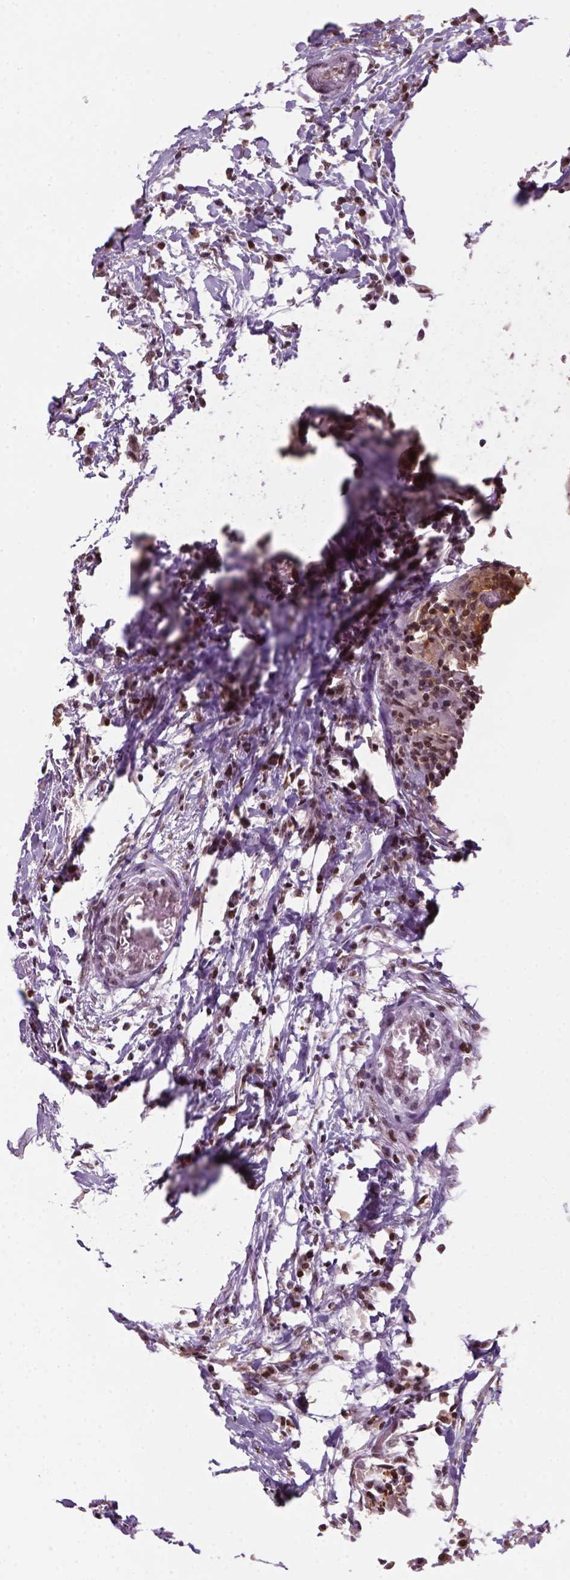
{"staining": {"intensity": "moderate", "quantity": ">75%", "location": "cytoplasmic/membranous,nuclear"}, "tissue": "colorectal cancer", "cell_type": "Tumor cells", "image_type": "cancer", "snomed": [{"axis": "morphology", "description": "Adenocarcinoma, NOS"}, {"axis": "topography", "description": "Colon"}], "caption": "IHC staining of adenocarcinoma (colorectal), which reveals medium levels of moderate cytoplasmic/membranous and nuclear expression in approximately >75% of tumor cells indicating moderate cytoplasmic/membranous and nuclear protein expression. The staining was performed using DAB (3,3'-diaminobenzidine) (brown) for protein detection and nuclei were counterstained in hematoxylin (blue).", "gene": "GOT1", "patient": {"sex": "female", "age": 78}}